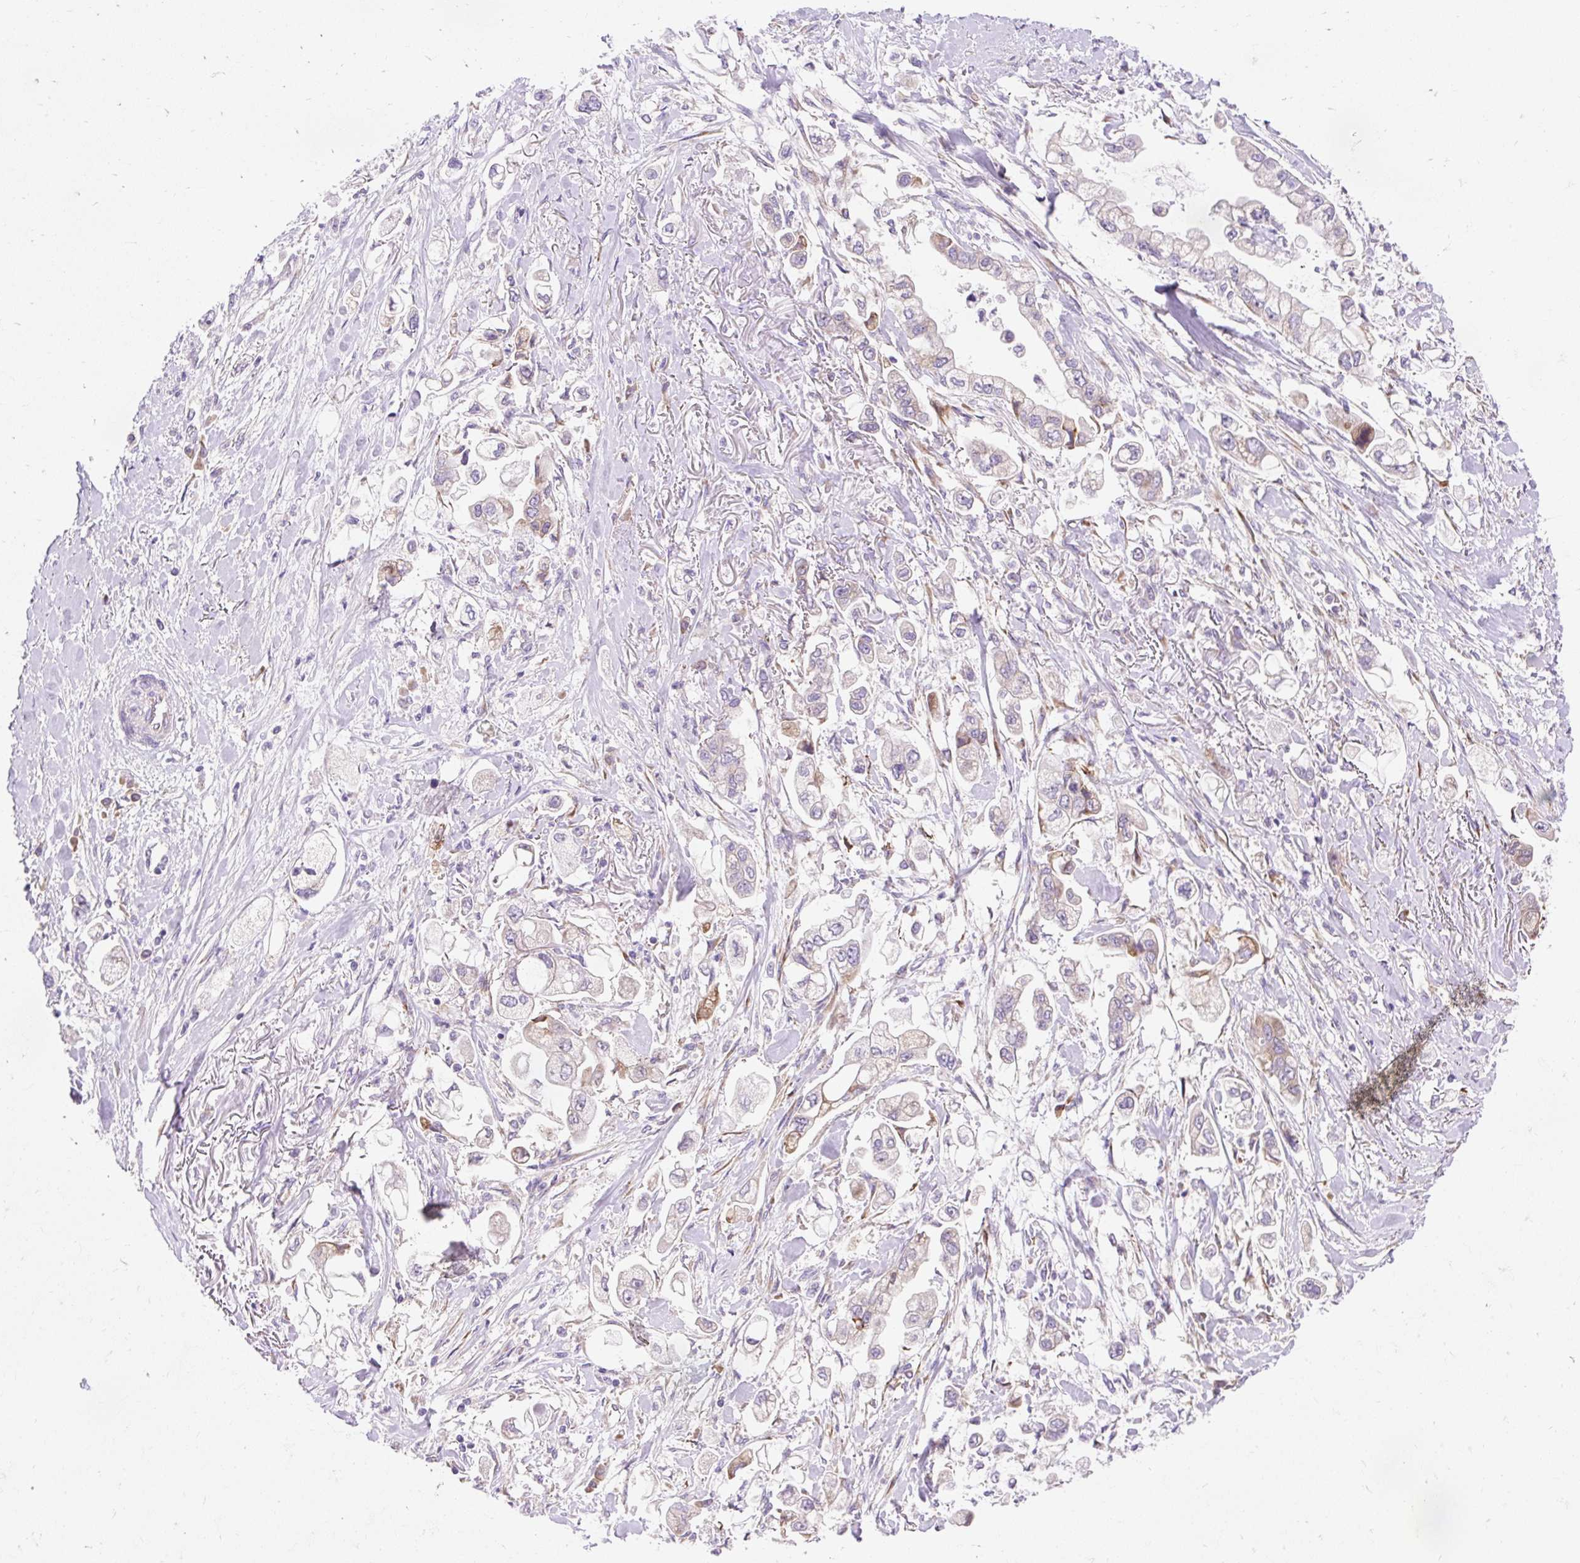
{"staining": {"intensity": "moderate", "quantity": "<25%", "location": "cytoplasmic/membranous"}, "tissue": "stomach cancer", "cell_type": "Tumor cells", "image_type": "cancer", "snomed": [{"axis": "morphology", "description": "Adenocarcinoma, NOS"}, {"axis": "topography", "description": "Stomach"}], "caption": "Immunohistochemical staining of human stomach cancer (adenocarcinoma) shows low levels of moderate cytoplasmic/membranous protein staining in approximately <25% of tumor cells. The staining was performed using DAB to visualize the protein expression in brown, while the nuclei were stained in blue with hematoxylin (Magnification: 20x).", "gene": "GPR45", "patient": {"sex": "male", "age": 62}}